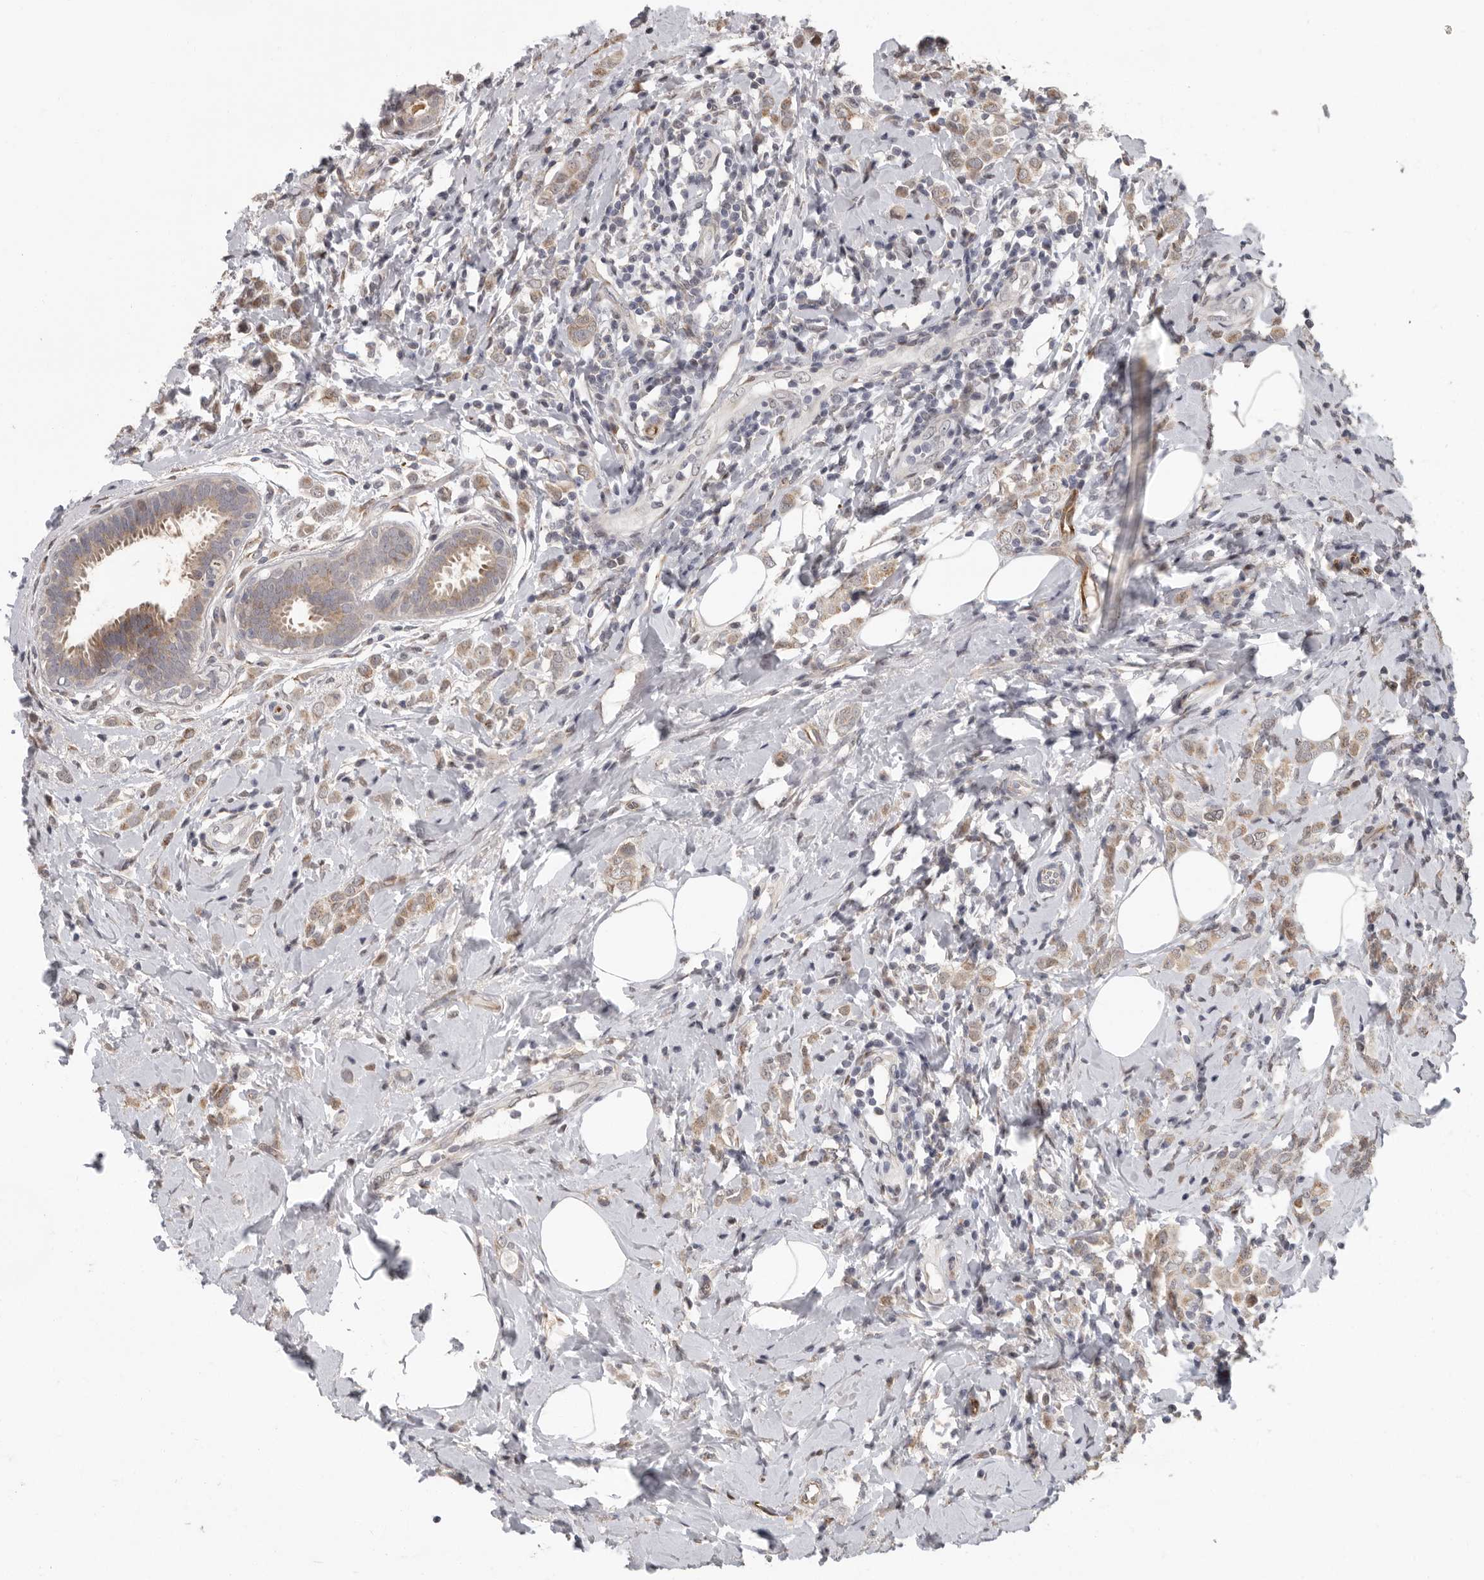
{"staining": {"intensity": "weak", "quantity": ">75%", "location": "cytoplasmic/membranous"}, "tissue": "breast cancer", "cell_type": "Tumor cells", "image_type": "cancer", "snomed": [{"axis": "morphology", "description": "Lobular carcinoma"}, {"axis": "topography", "description": "Breast"}], "caption": "Approximately >75% of tumor cells in human lobular carcinoma (breast) display weak cytoplasmic/membranous protein expression as visualized by brown immunohistochemical staining.", "gene": "RALGPS2", "patient": {"sex": "female", "age": 47}}